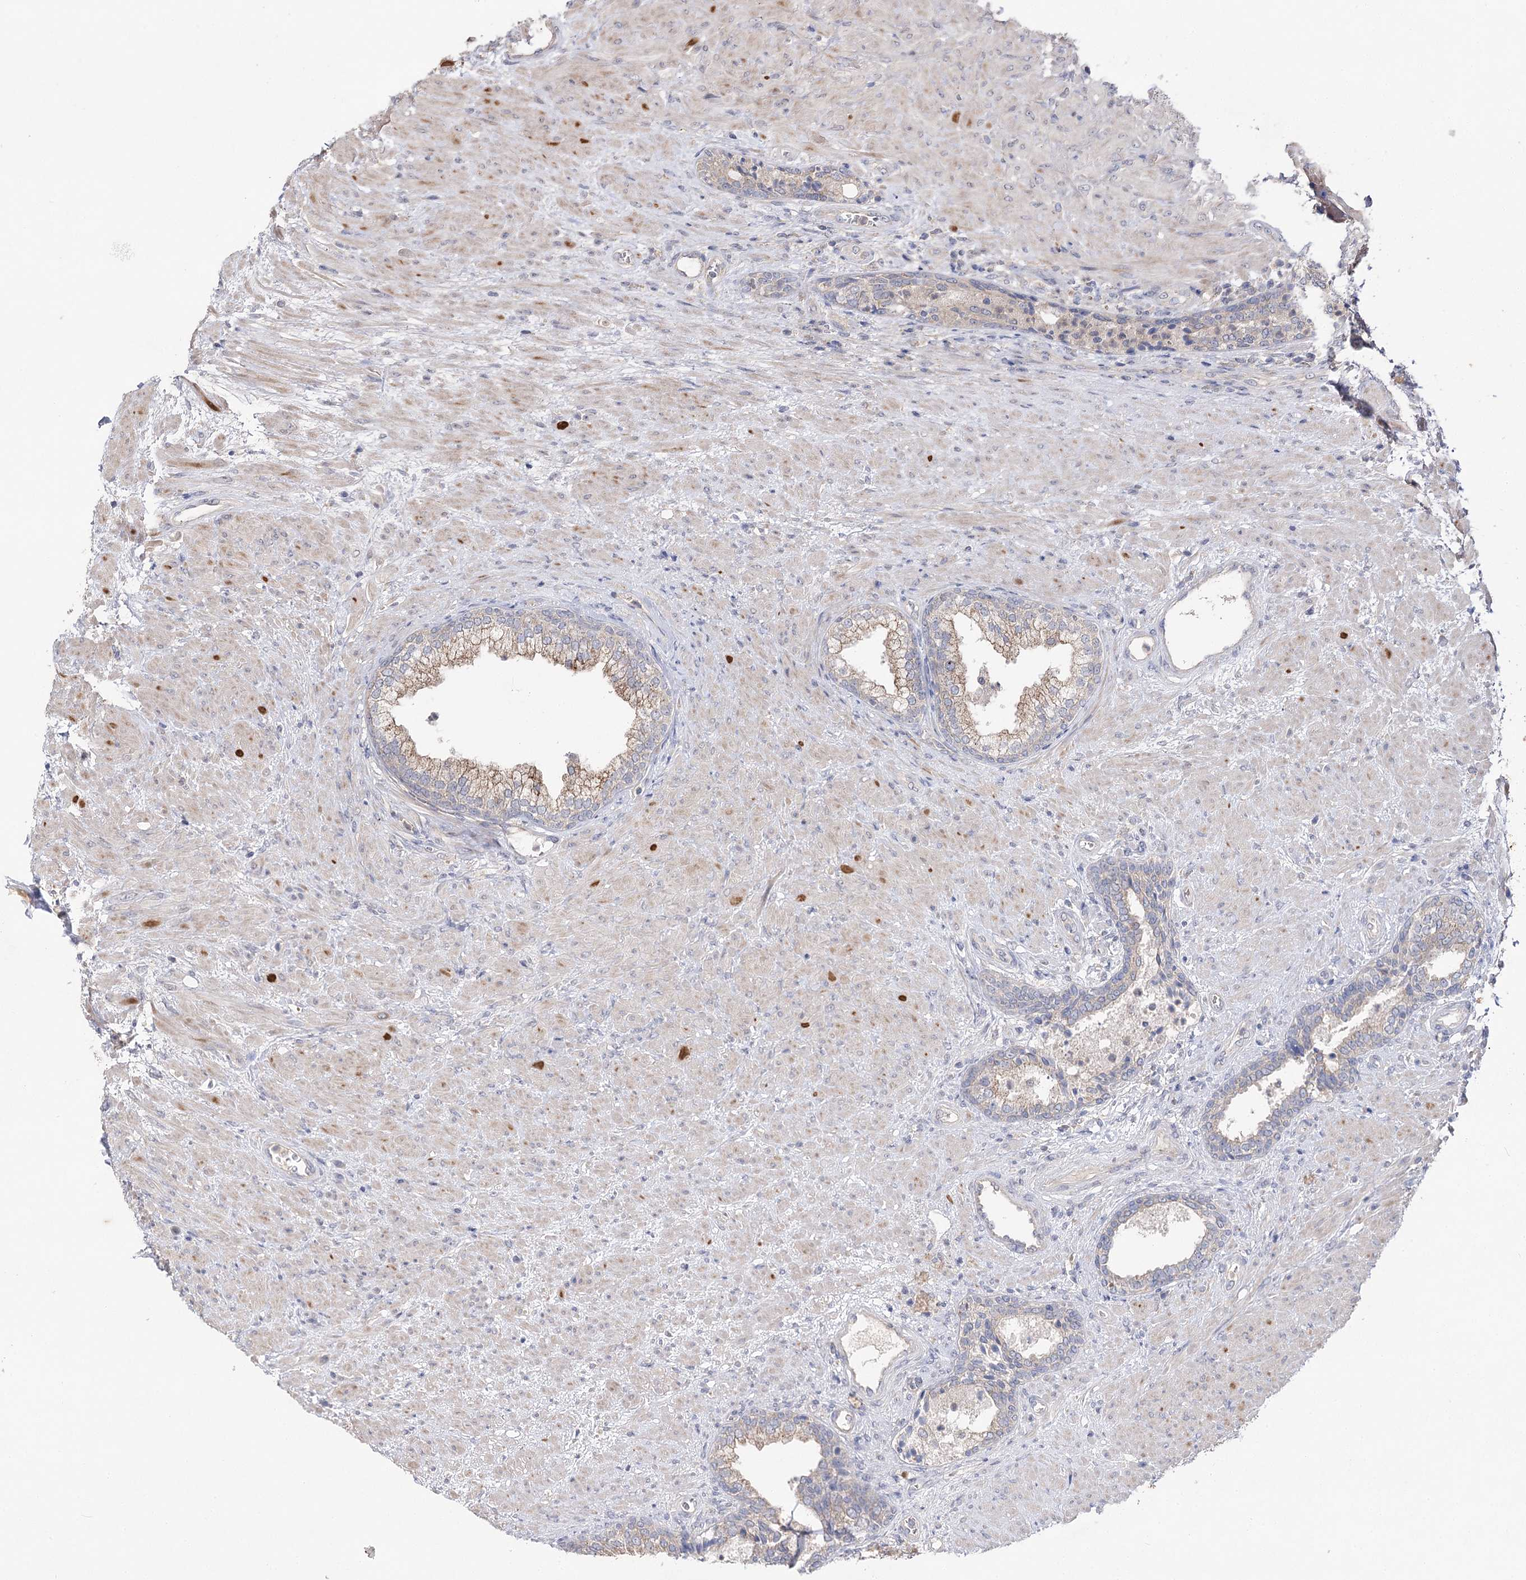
{"staining": {"intensity": "moderate", "quantity": "25%-75%", "location": "cytoplasmic/membranous"}, "tissue": "prostate", "cell_type": "Glandular cells", "image_type": "normal", "snomed": [{"axis": "morphology", "description": "Normal tissue, NOS"}, {"axis": "topography", "description": "Prostate"}], "caption": "A micrograph of prostate stained for a protein reveals moderate cytoplasmic/membranous brown staining in glandular cells. (IHC, brightfield microscopy, high magnification).", "gene": "AURKC", "patient": {"sex": "male", "age": 76}}